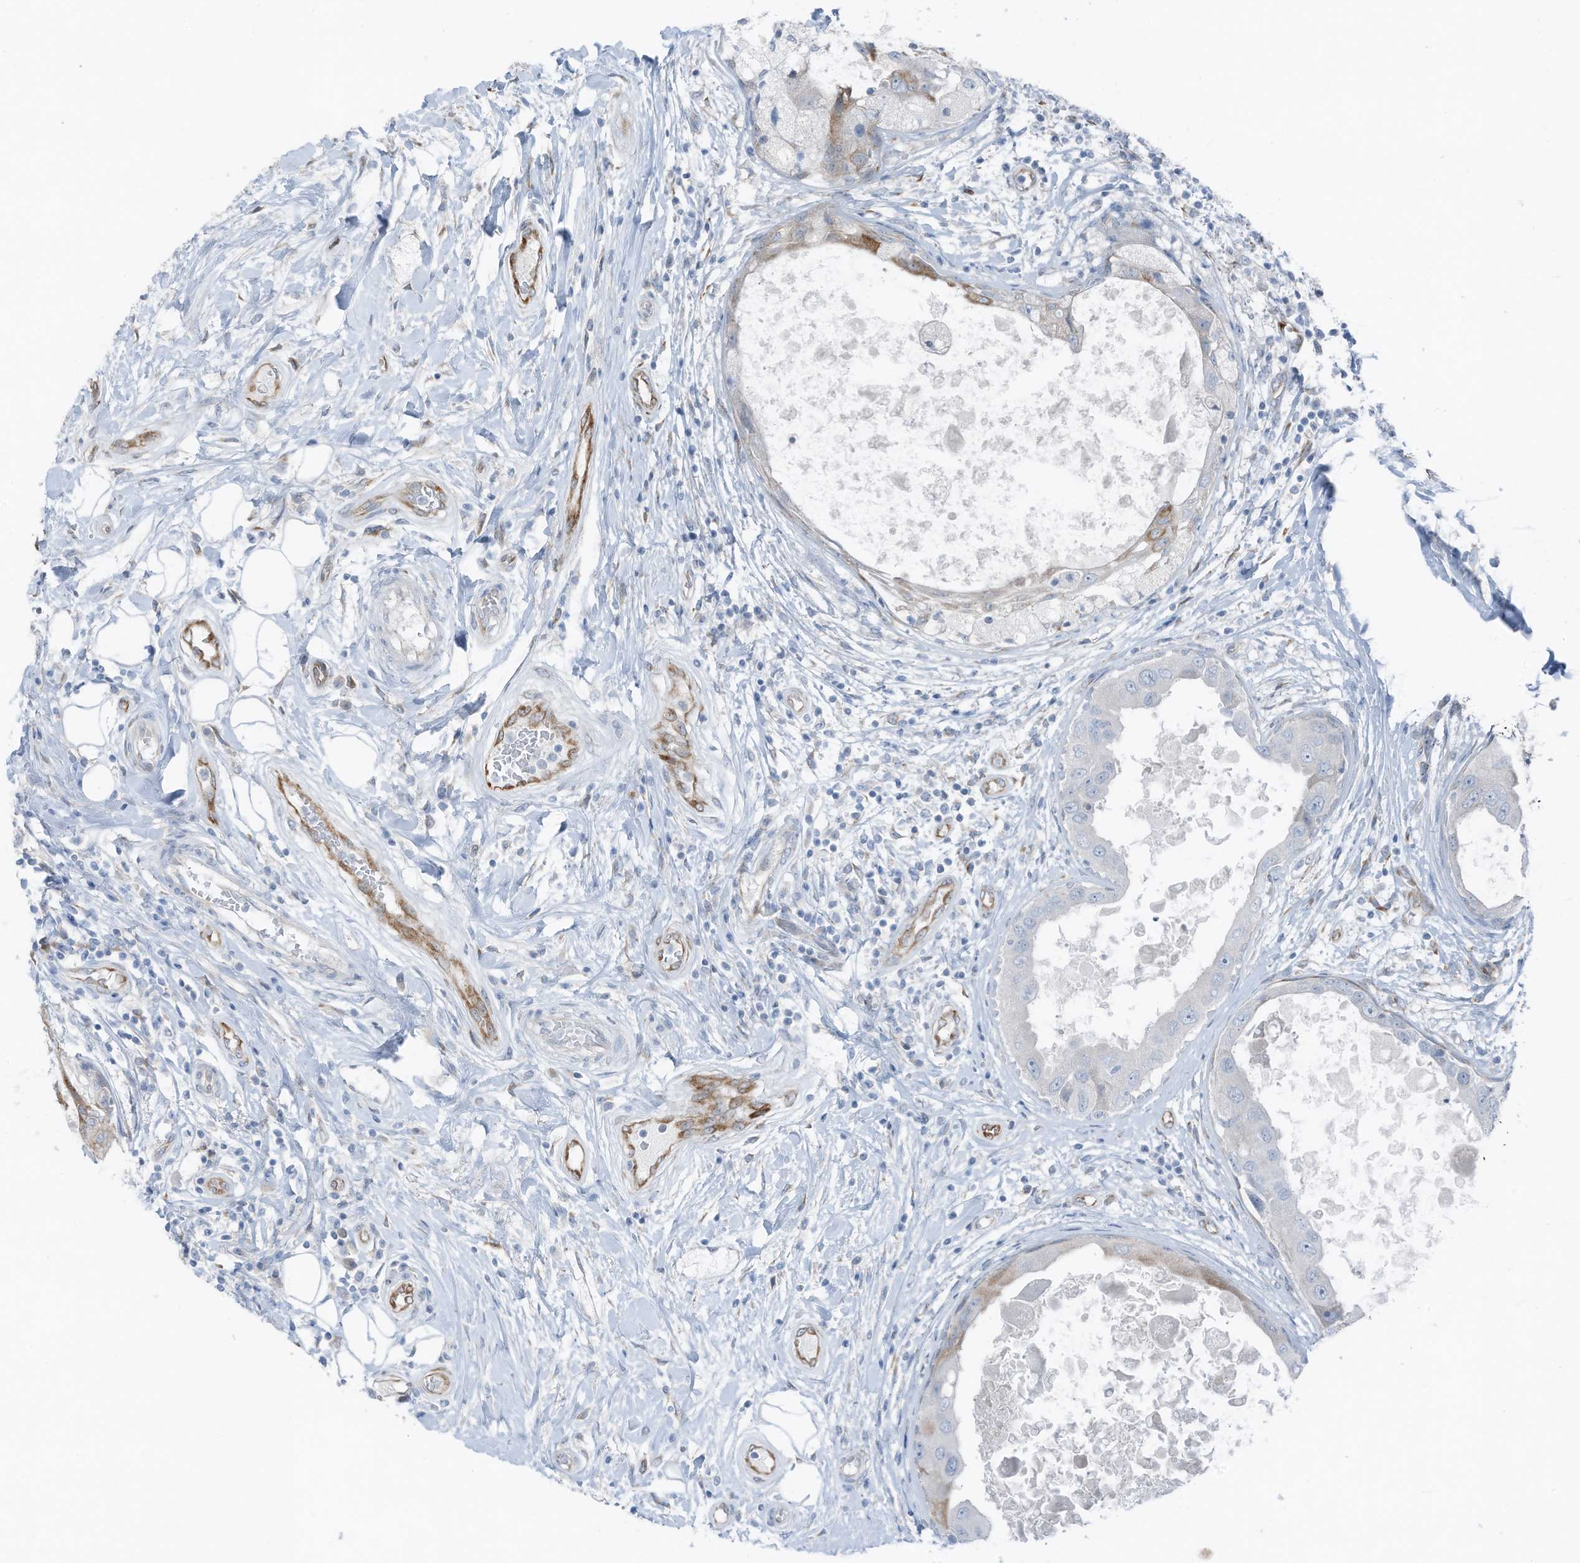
{"staining": {"intensity": "weak", "quantity": "<25%", "location": "cytoplasmic/membranous"}, "tissue": "breast cancer", "cell_type": "Tumor cells", "image_type": "cancer", "snomed": [{"axis": "morphology", "description": "Duct carcinoma"}, {"axis": "topography", "description": "Breast"}], "caption": "Immunohistochemistry of breast intraductal carcinoma exhibits no expression in tumor cells.", "gene": "ARHGEF33", "patient": {"sex": "female", "age": 27}}